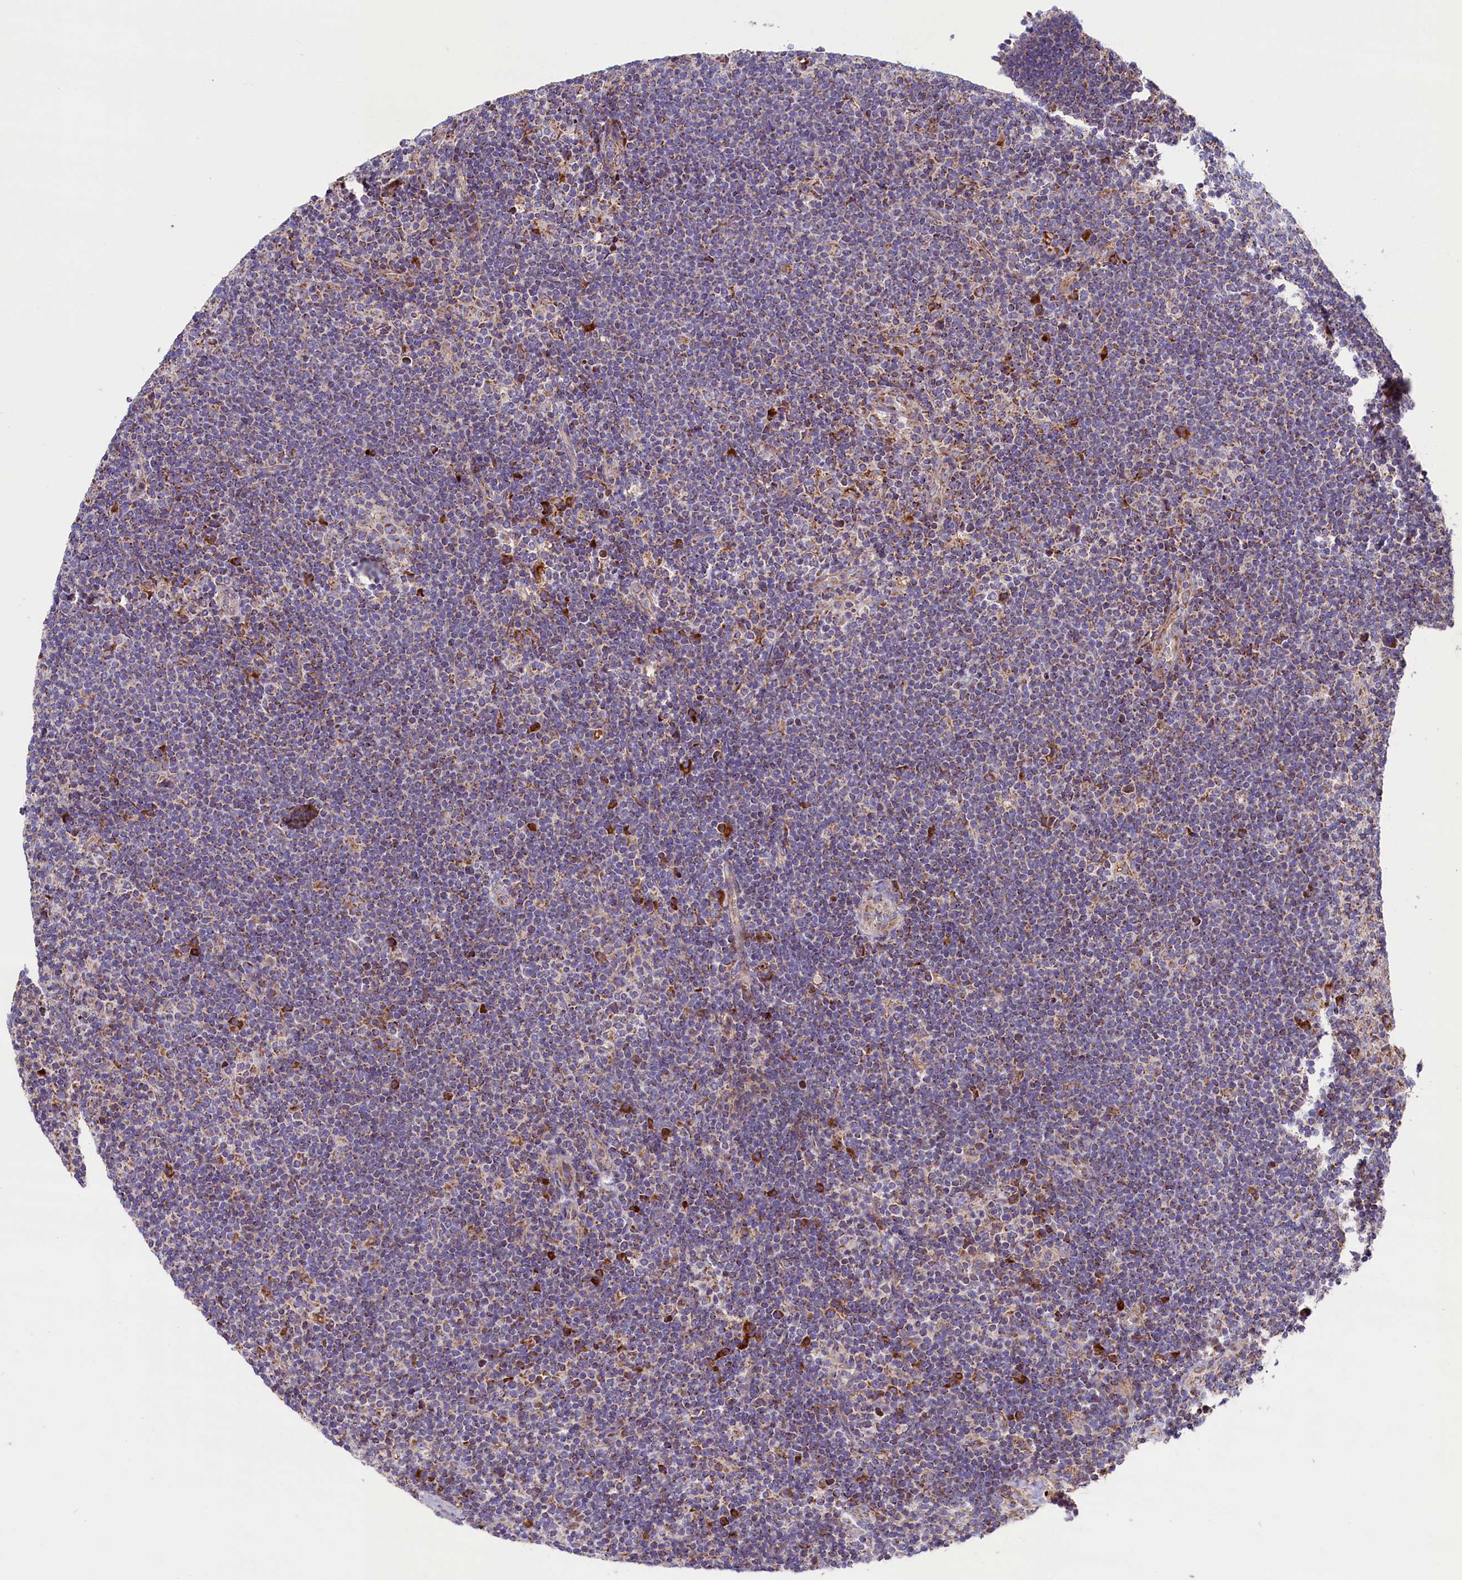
{"staining": {"intensity": "weak", "quantity": "25%-75%", "location": "cytoplasmic/membranous"}, "tissue": "lymphoma", "cell_type": "Tumor cells", "image_type": "cancer", "snomed": [{"axis": "morphology", "description": "Hodgkin's disease, NOS"}, {"axis": "topography", "description": "Lymph node"}], "caption": "This micrograph shows IHC staining of Hodgkin's disease, with low weak cytoplasmic/membranous staining in approximately 25%-75% of tumor cells.", "gene": "ZSWIM1", "patient": {"sex": "female", "age": 57}}